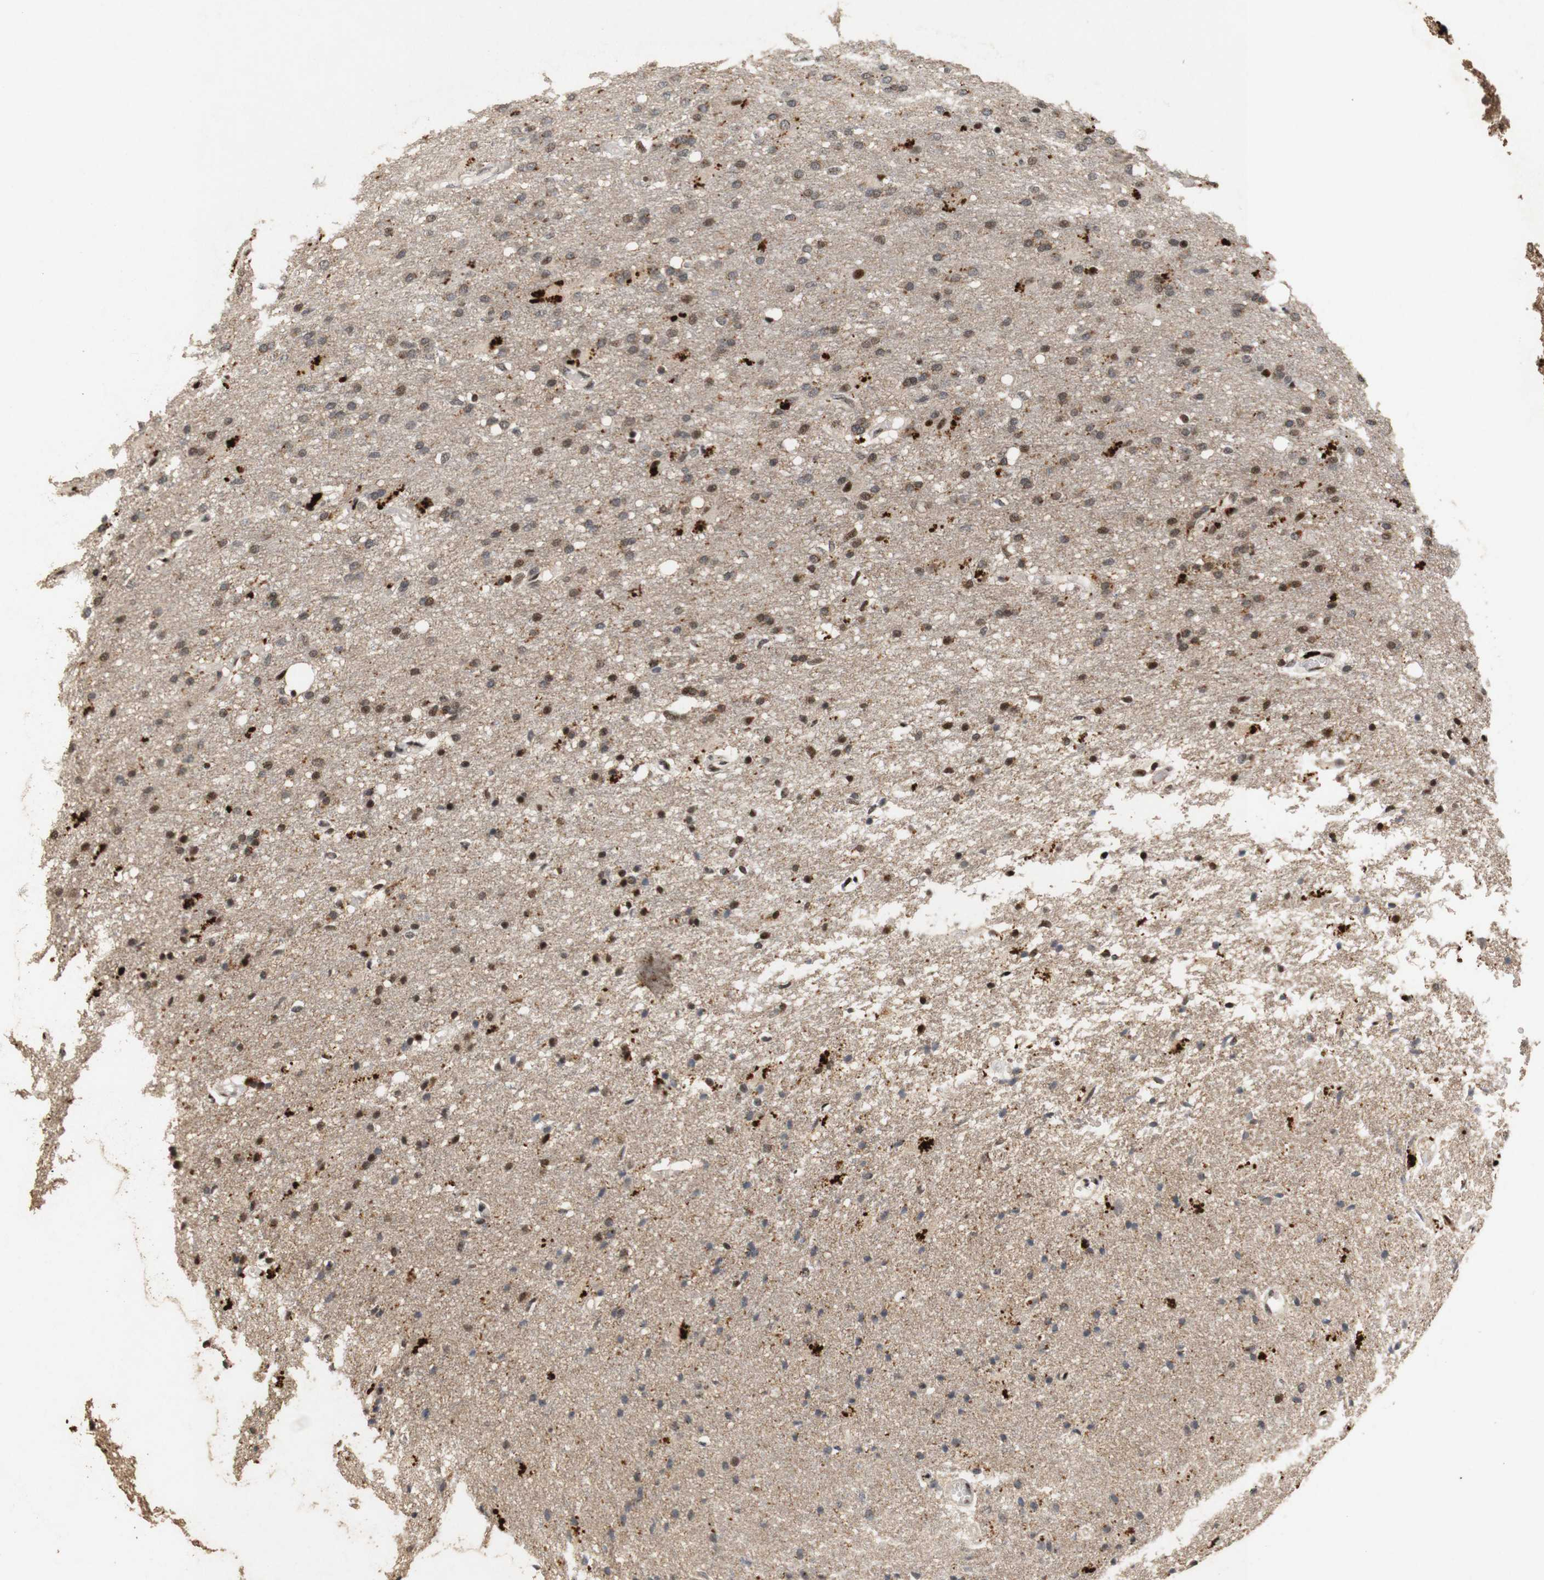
{"staining": {"intensity": "moderate", "quantity": ">75%", "location": "nuclear"}, "tissue": "glioma", "cell_type": "Tumor cells", "image_type": "cancer", "snomed": [{"axis": "morphology", "description": "Normal tissue, NOS"}, {"axis": "morphology", "description": "Glioma, malignant, High grade"}, {"axis": "topography", "description": "Cerebral cortex"}], "caption": "Malignant glioma (high-grade) stained for a protein demonstrates moderate nuclear positivity in tumor cells. Nuclei are stained in blue.", "gene": "PYM1", "patient": {"sex": "male", "age": 77}}